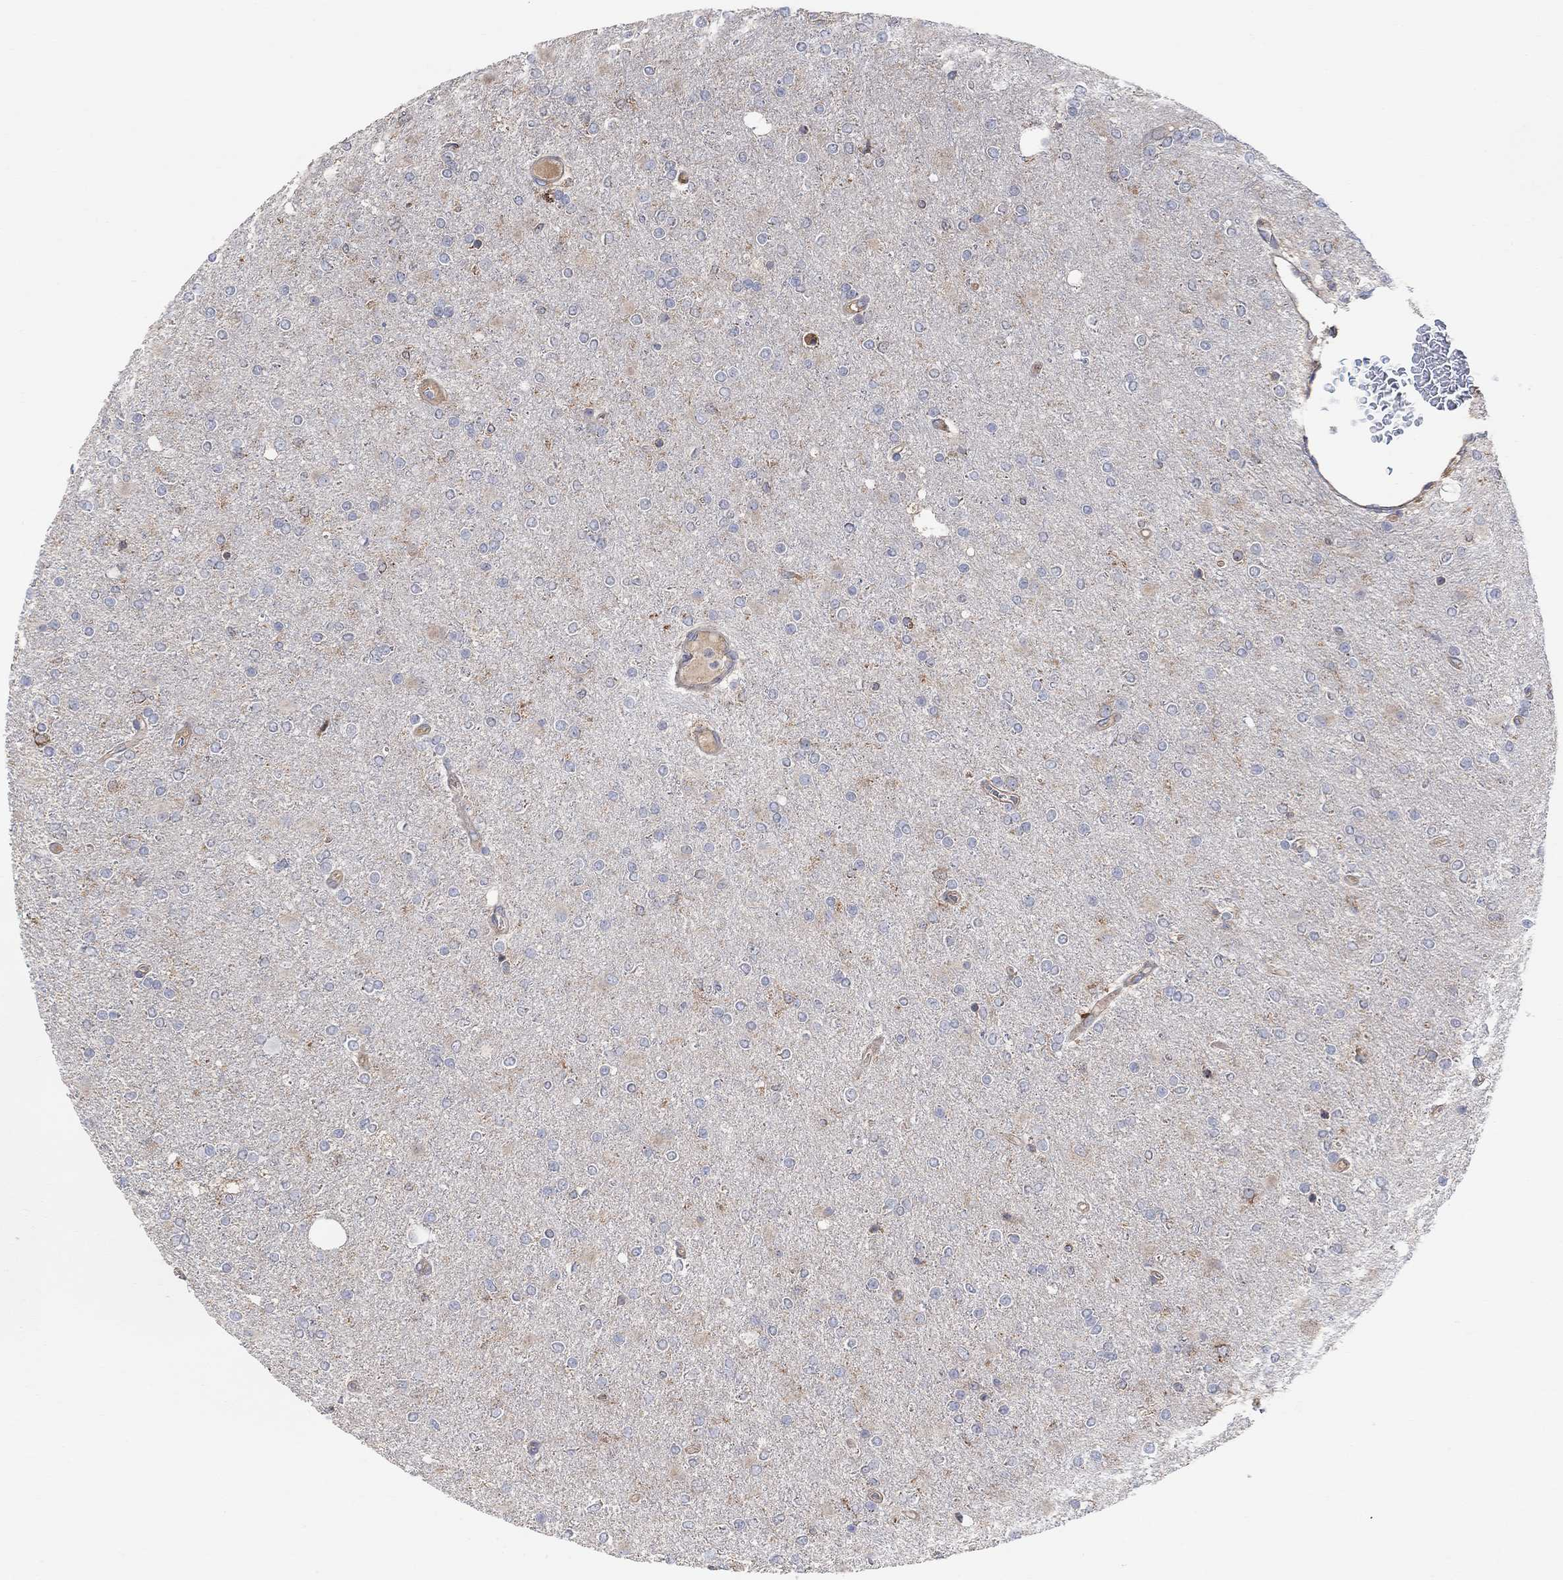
{"staining": {"intensity": "negative", "quantity": "none", "location": "none"}, "tissue": "glioma", "cell_type": "Tumor cells", "image_type": "cancer", "snomed": [{"axis": "morphology", "description": "Glioma, malignant, High grade"}, {"axis": "topography", "description": "Cerebral cortex"}], "caption": "This is an immunohistochemistry histopathology image of human malignant glioma (high-grade). There is no staining in tumor cells.", "gene": "BLOC1S3", "patient": {"sex": "male", "age": 70}}